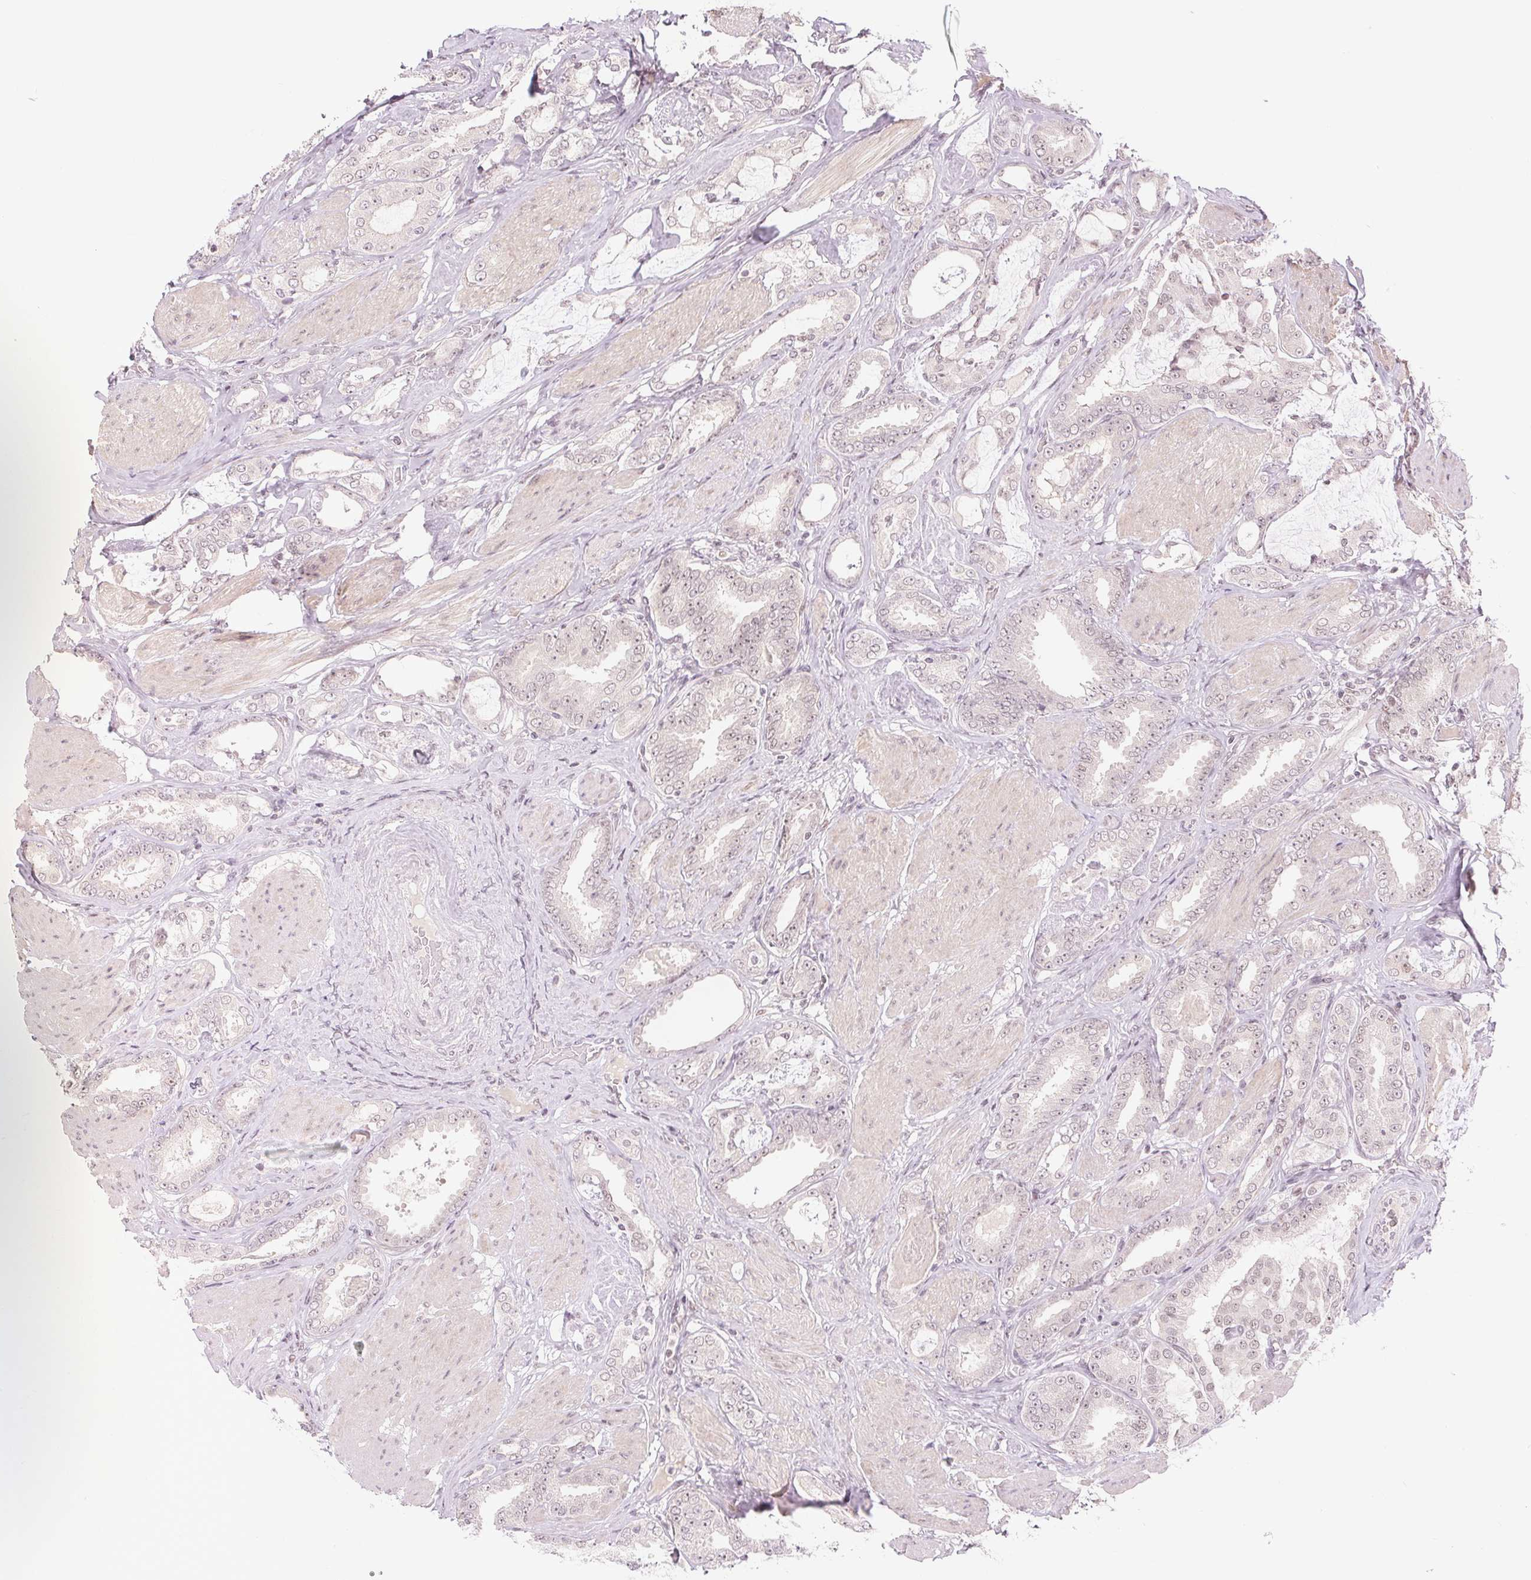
{"staining": {"intensity": "negative", "quantity": "none", "location": "none"}, "tissue": "prostate cancer", "cell_type": "Tumor cells", "image_type": "cancer", "snomed": [{"axis": "morphology", "description": "Adenocarcinoma, High grade"}, {"axis": "topography", "description": "Prostate"}], "caption": "This is an immunohistochemistry histopathology image of human adenocarcinoma (high-grade) (prostate). There is no positivity in tumor cells.", "gene": "DEK", "patient": {"sex": "male", "age": 63}}